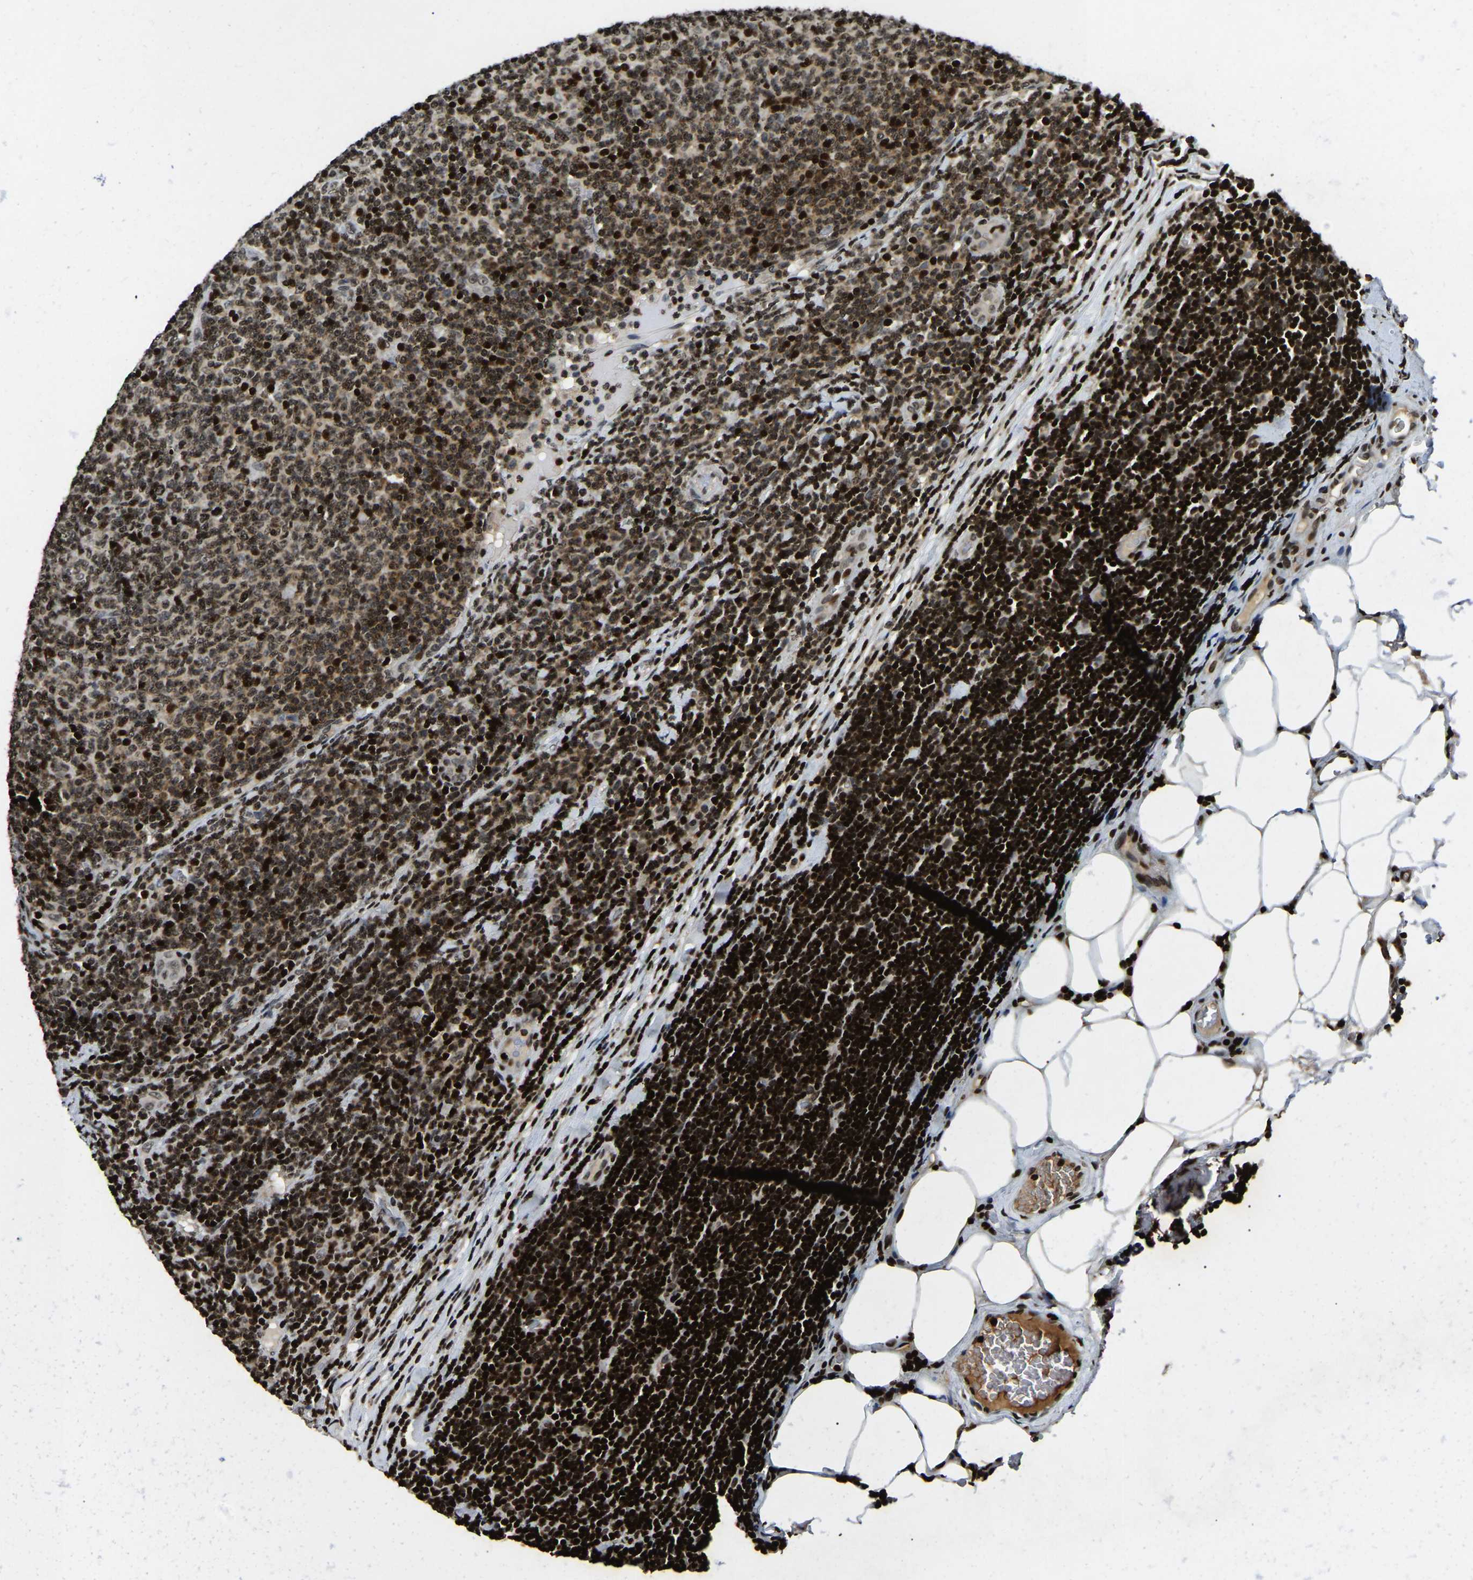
{"staining": {"intensity": "moderate", "quantity": ">75%", "location": "nuclear"}, "tissue": "lymphoma", "cell_type": "Tumor cells", "image_type": "cancer", "snomed": [{"axis": "morphology", "description": "Malignant lymphoma, non-Hodgkin's type, Low grade"}, {"axis": "topography", "description": "Lymph node"}], "caption": "Lymphoma tissue reveals moderate nuclear expression in about >75% of tumor cells", "gene": "LRRC61", "patient": {"sex": "male", "age": 66}}